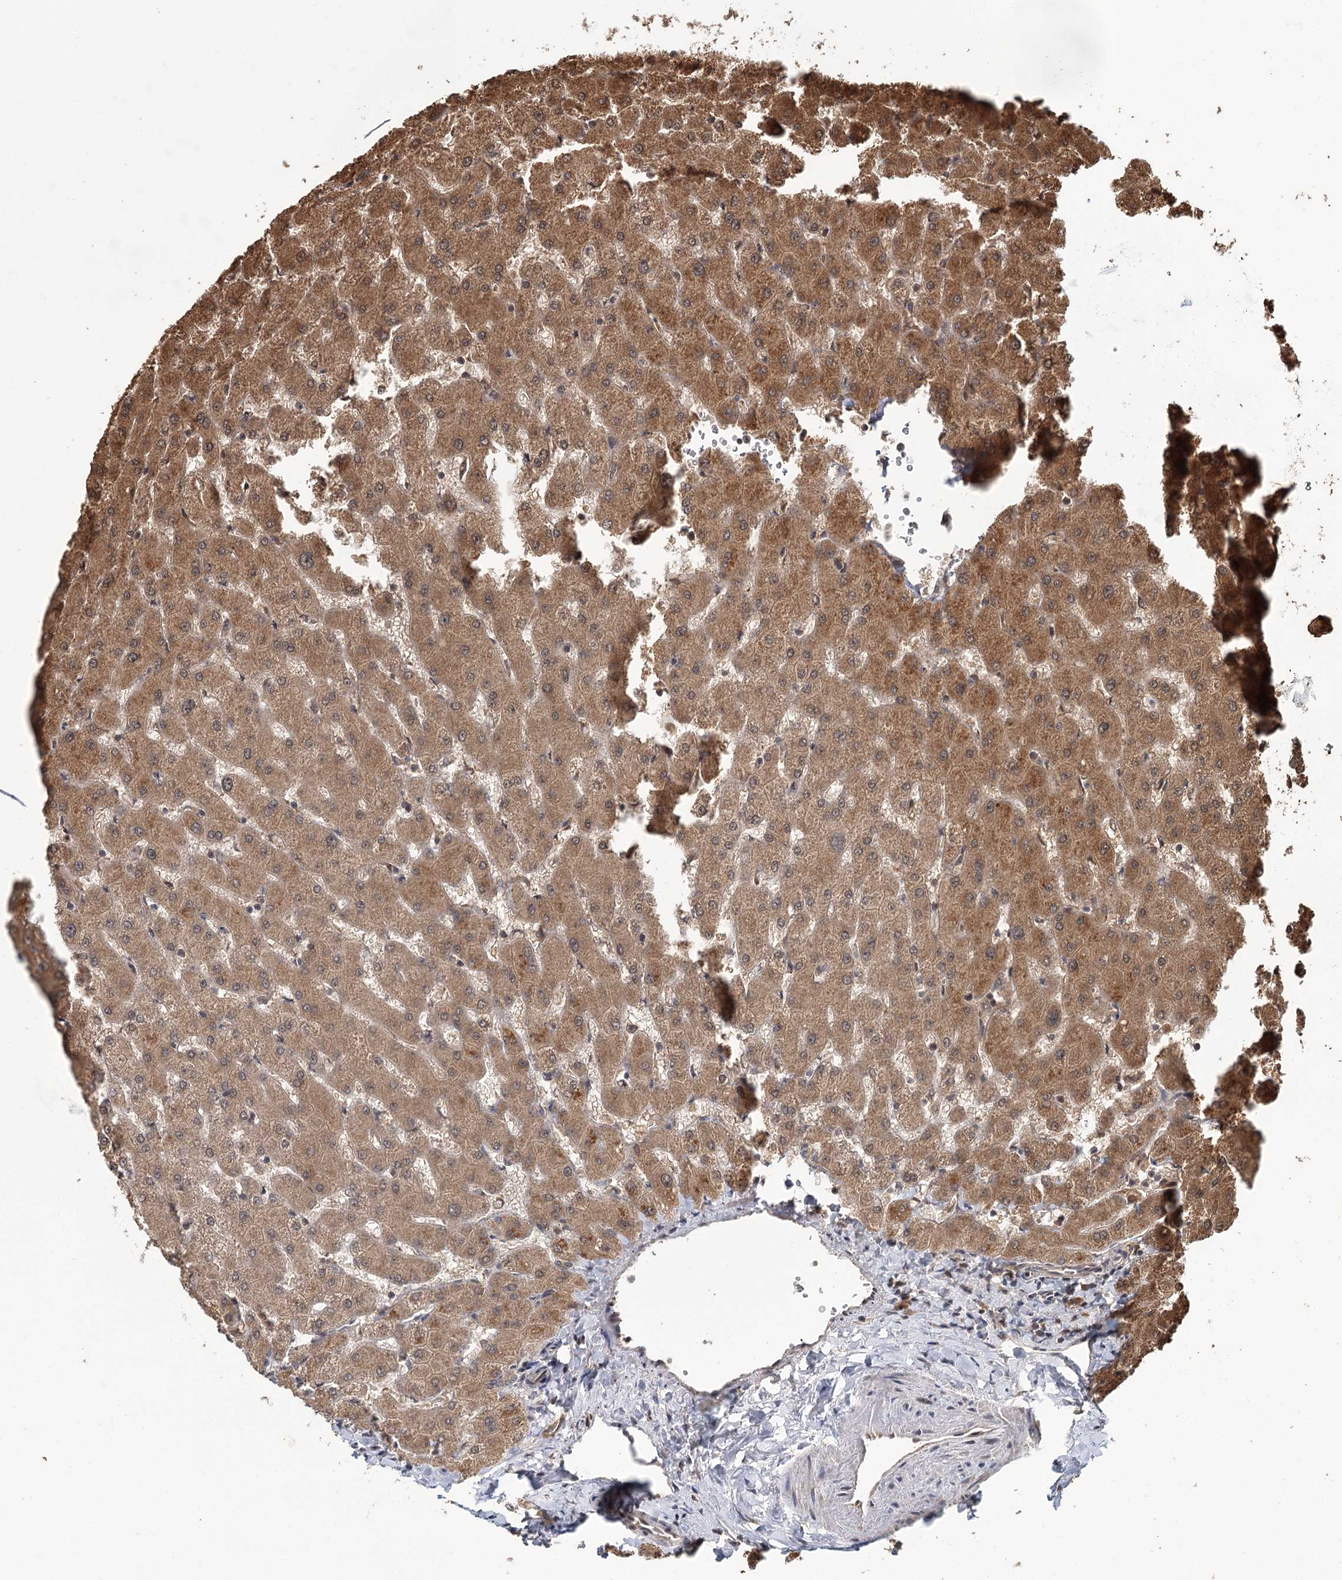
{"staining": {"intensity": "moderate", "quantity": ">75%", "location": "cytoplasmic/membranous"}, "tissue": "liver", "cell_type": "Cholangiocytes", "image_type": "normal", "snomed": [{"axis": "morphology", "description": "Normal tissue, NOS"}, {"axis": "topography", "description": "Liver"}], "caption": "Protein staining exhibits moderate cytoplasmic/membranous positivity in approximately >75% of cholangiocytes in normal liver.", "gene": "N6AMT1", "patient": {"sex": "female", "age": 63}}